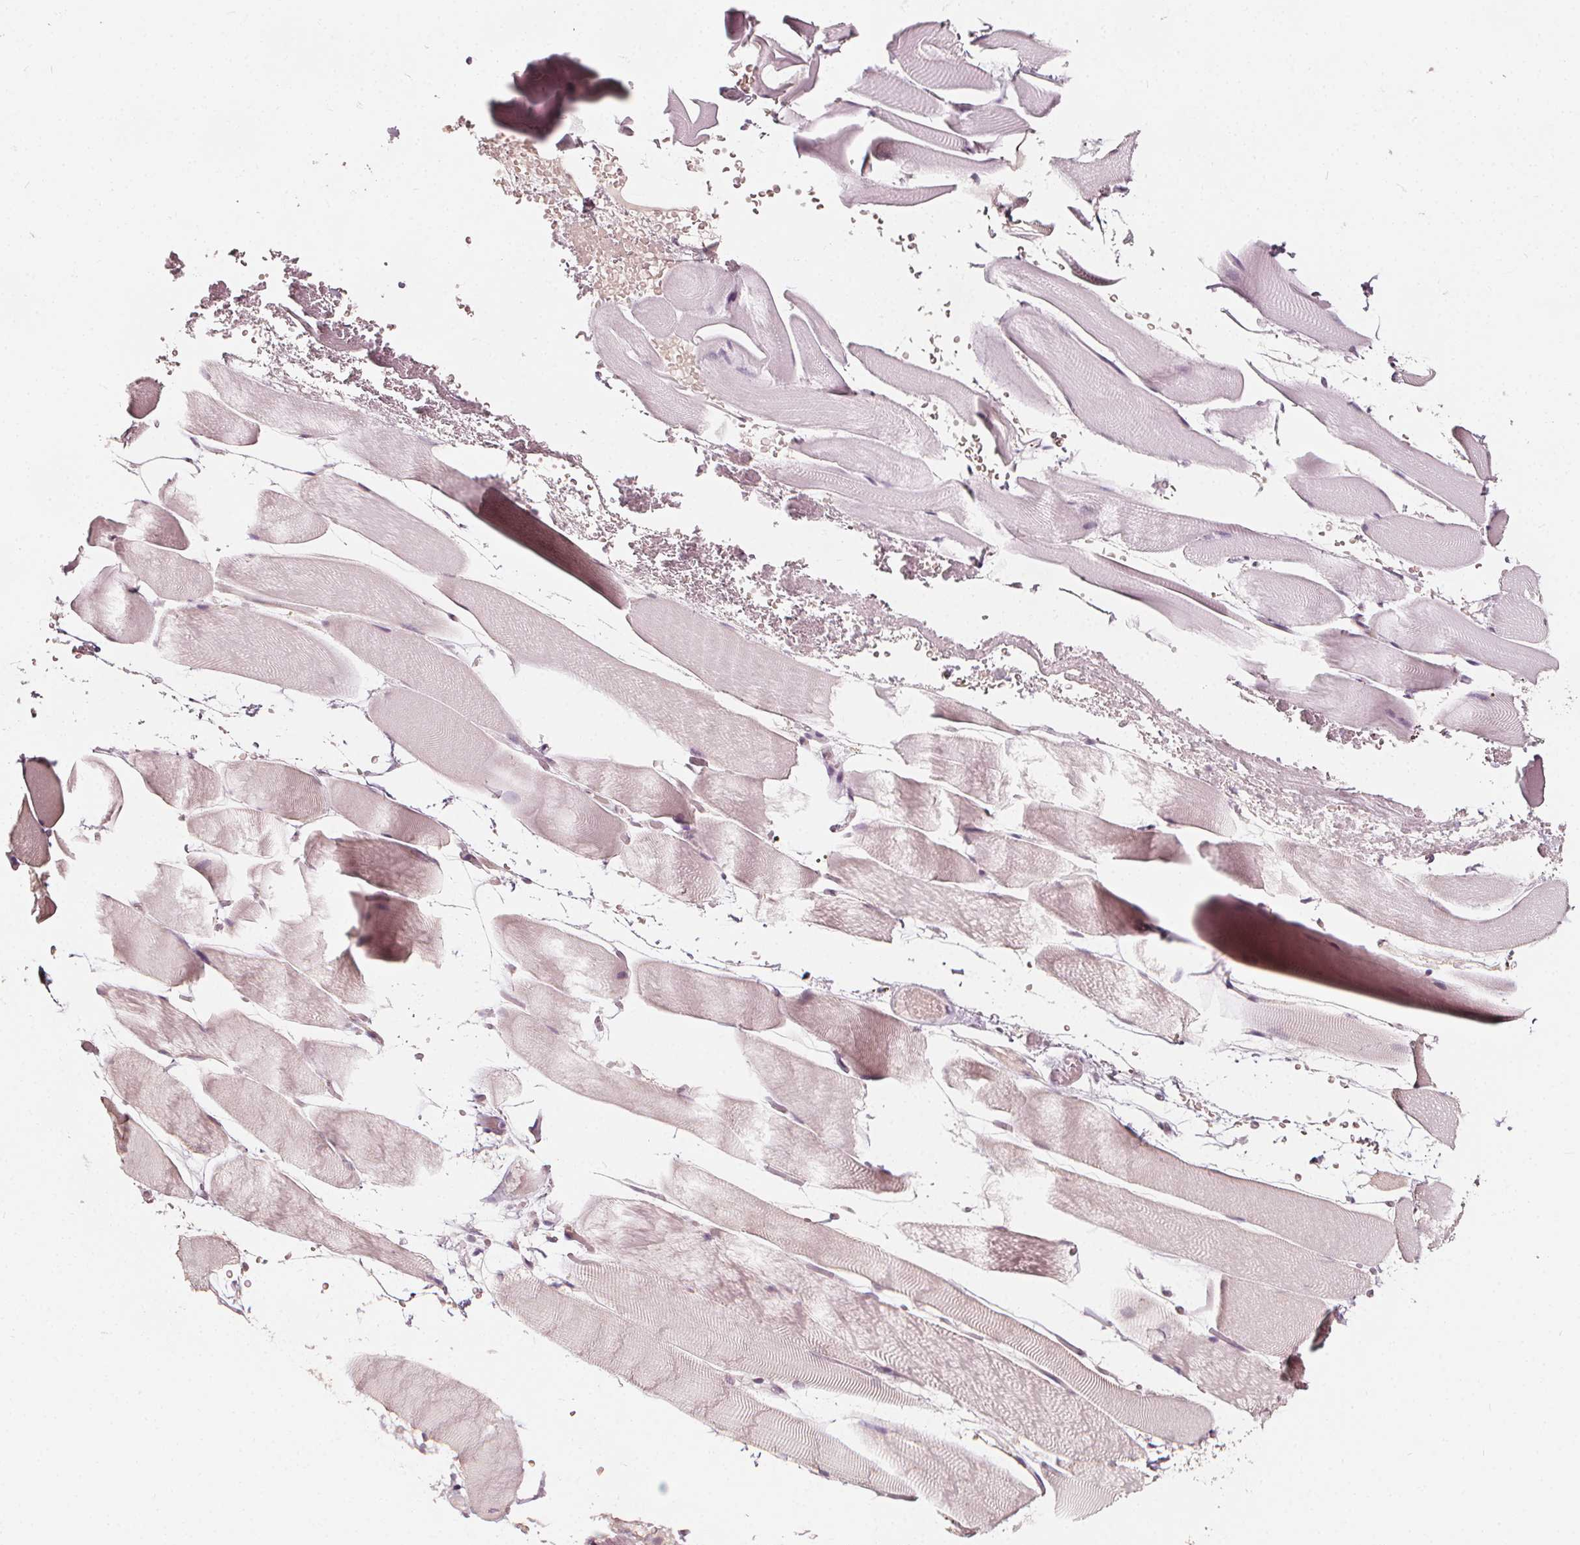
{"staining": {"intensity": "weak", "quantity": "<25%", "location": "cytoplasmic/membranous"}, "tissue": "skeletal muscle", "cell_type": "Myocytes", "image_type": "normal", "snomed": [{"axis": "morphology", "description": "Normal tissue, NOS"}, {"axis": "topography", "description": "Skeletal muscle"}], "caption": "Immunohistochemical staining of unremarkable human skeletal muscle exhibits no significant expression in myocytes.", "gene": "NPC1L1", "patient": {"sex": "female", "age": 37}}